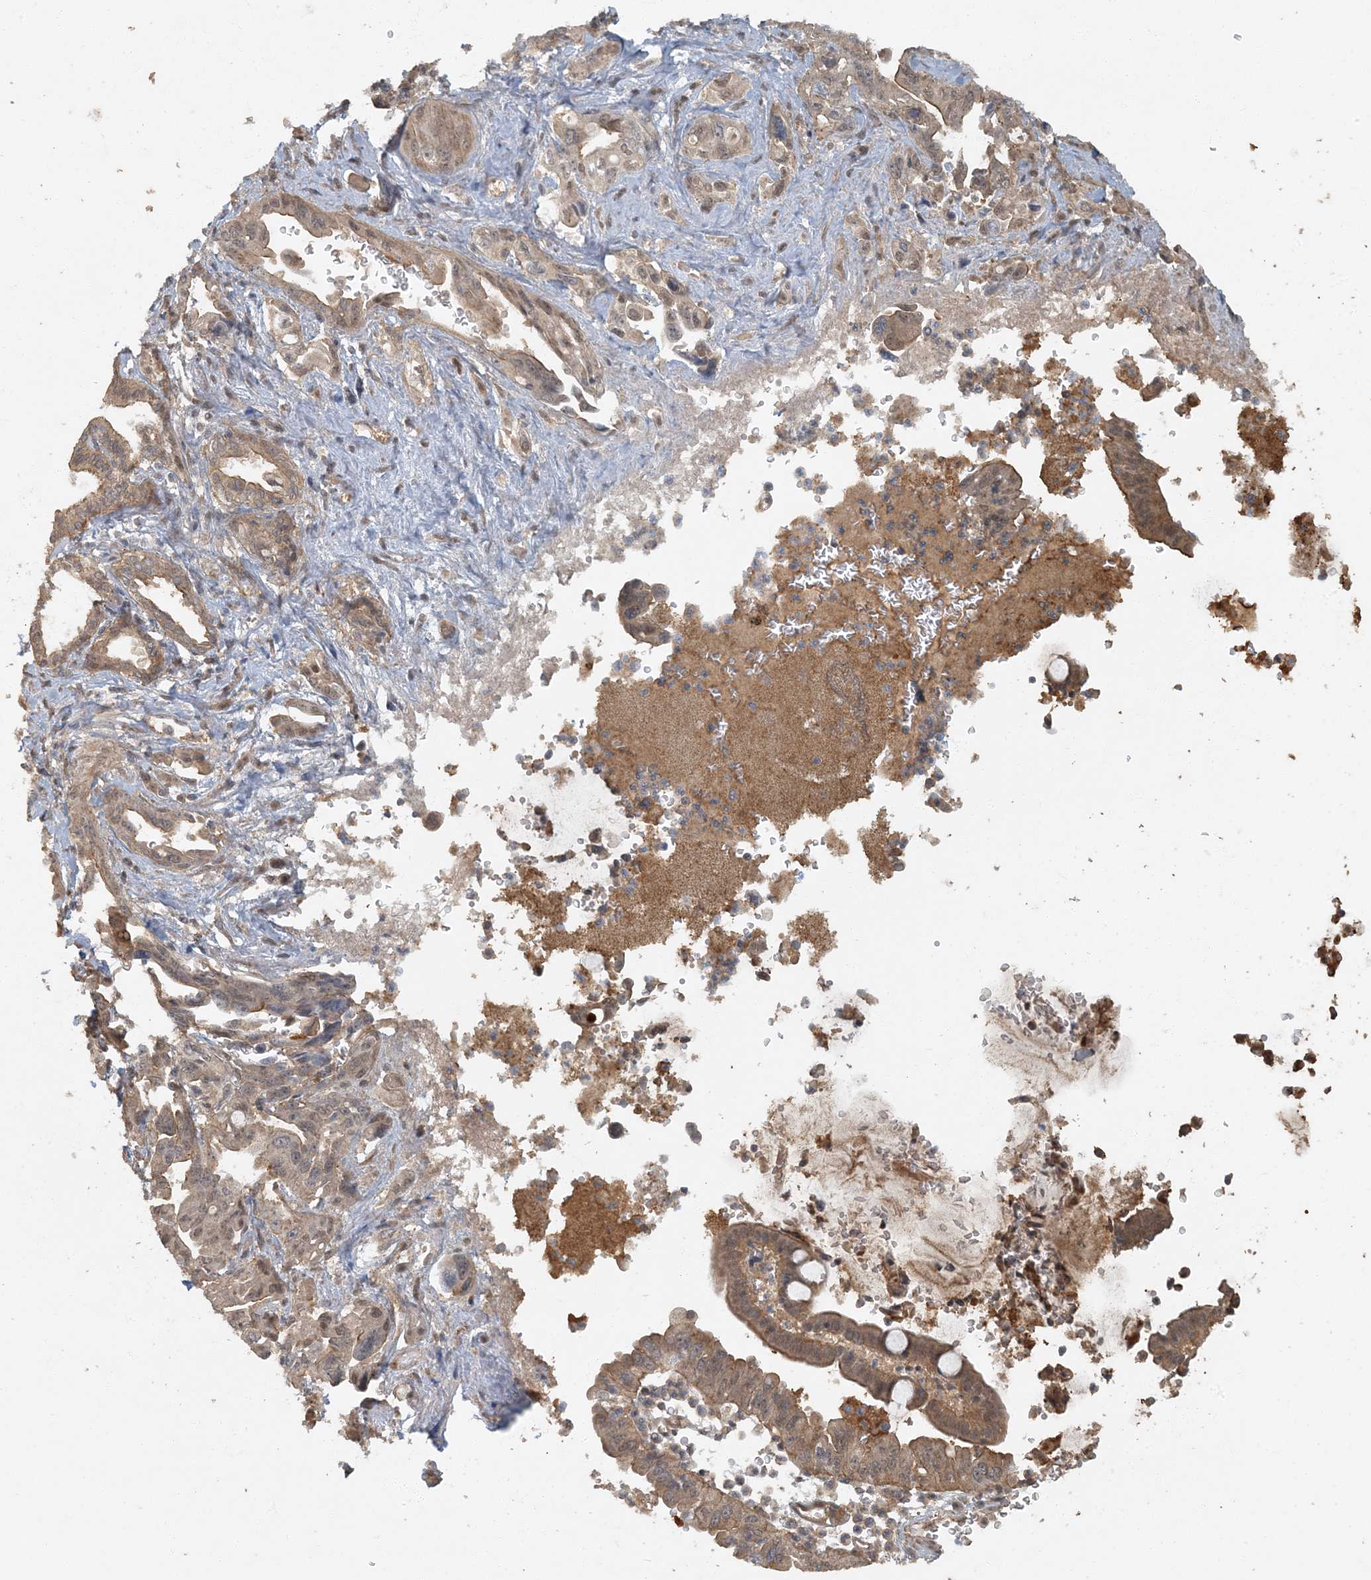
{"staining": {"intensity": "moderate", "quantity": ">75%", "location": "cytoplasmic/membranous"}, "tissue": "pancreatic cancer", "cell_type": "Tumor cells", "image_type": "cancer", "snomed": [{"axis": "morphology", "description": "Adenocarcinoma, NOS"}, {"axis": "topography", "description": "Pancreas"}], "caption": "Immunohistochemical staining of human pancreatic adenocarcinoma reveals moderate cytoplasmic/membranous protein staining in about >75% of tumor cells.", "gene": "AK9", "patient": {"sex": "male", "age": 70}}